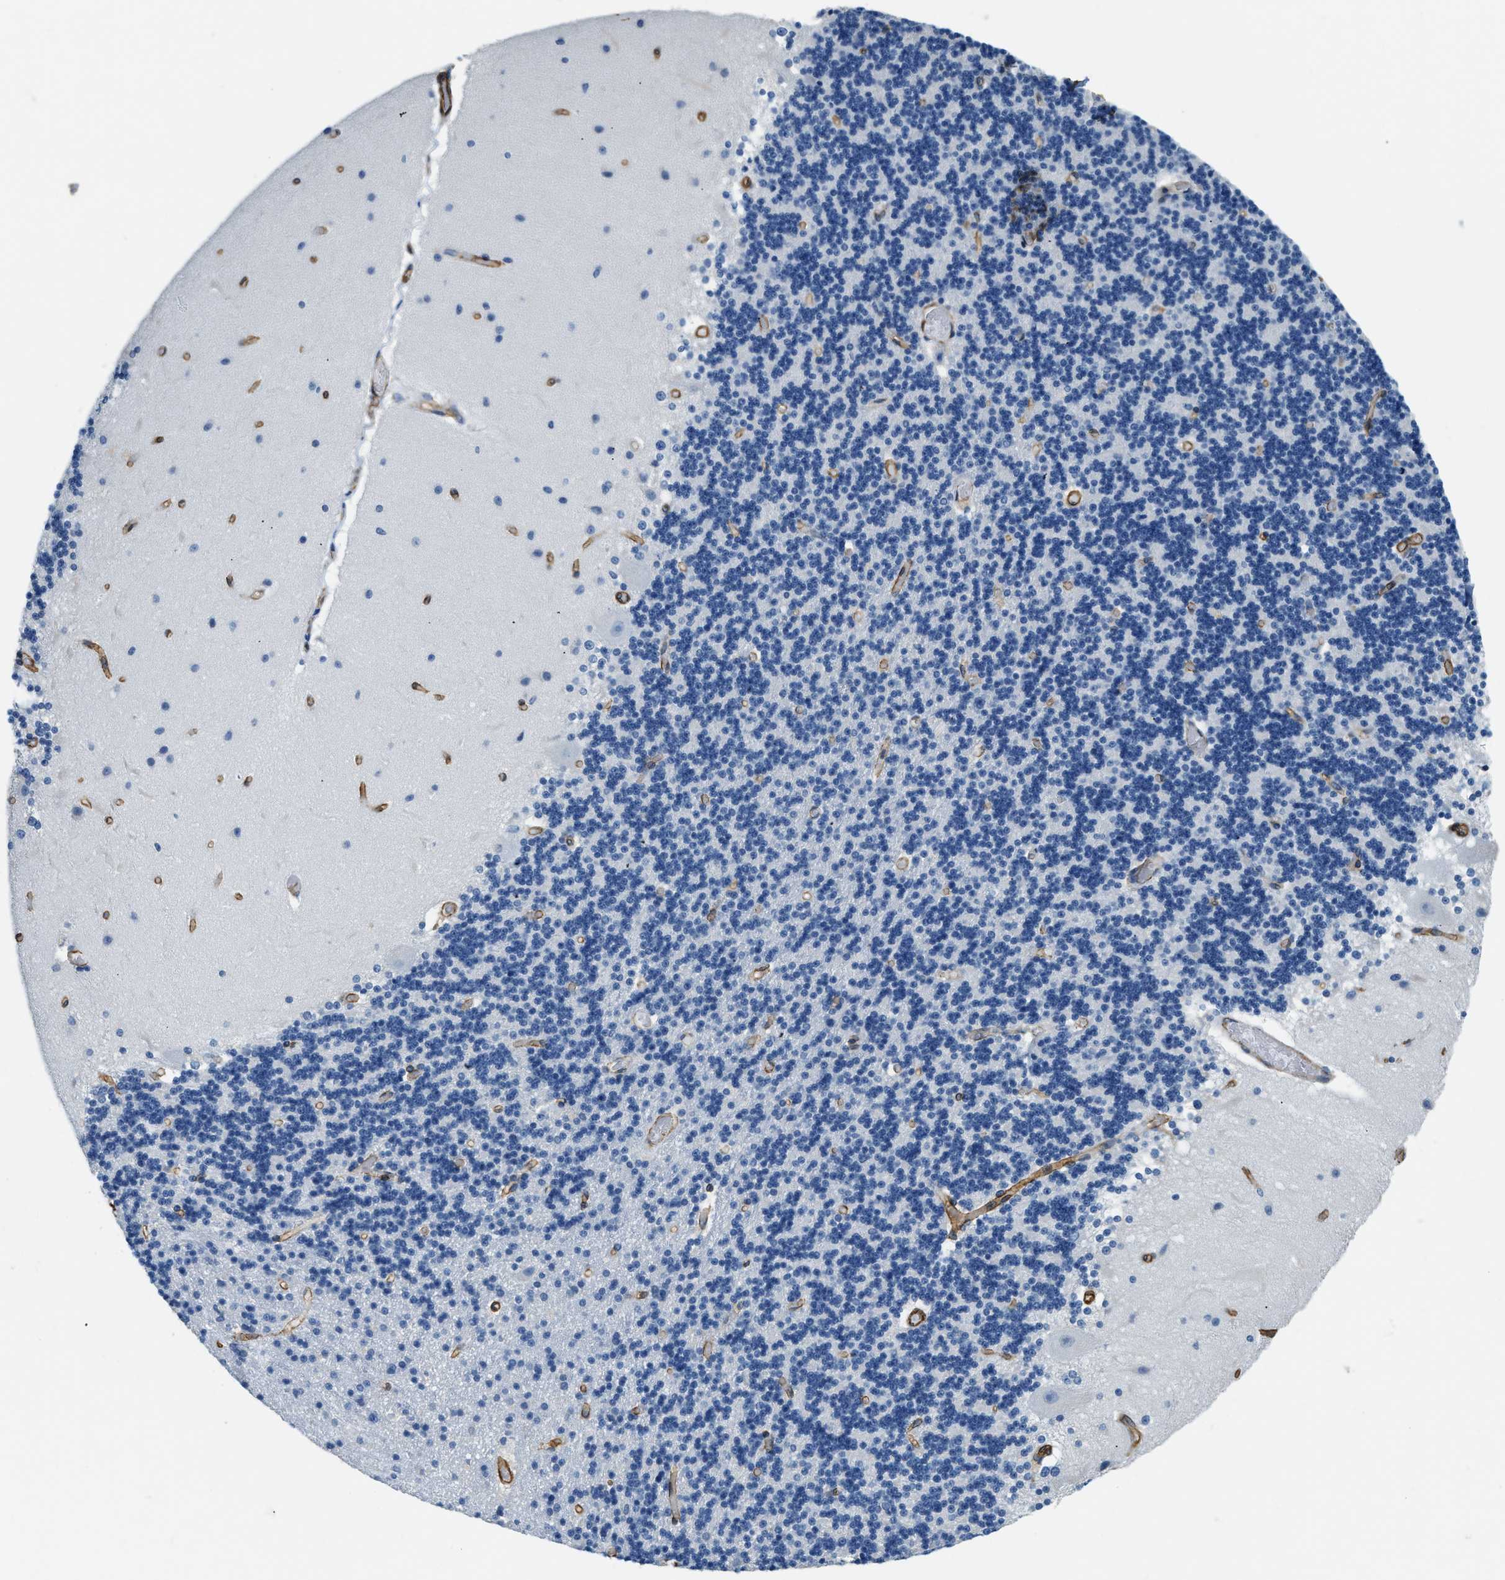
{"staining": {"intensity": "negative", "quantity": "none", "location": "none"}, "tissue": "cerebellum", "cell_type": "Cells in granular layer", "image_type": "normal", "snomed": [{"axis": "morphology", "description": "Normal tissue, NOS"}, {"axis": "topography", "description": "Cerebellum"}], "caption": "Immunohistochemistry (IHC) image of benign cerebellum stained for a protein (brown), which shows no expression in cells in granular layer.", "gene": "TMEM43", "patient": {"sex": "female", "age": 54}}